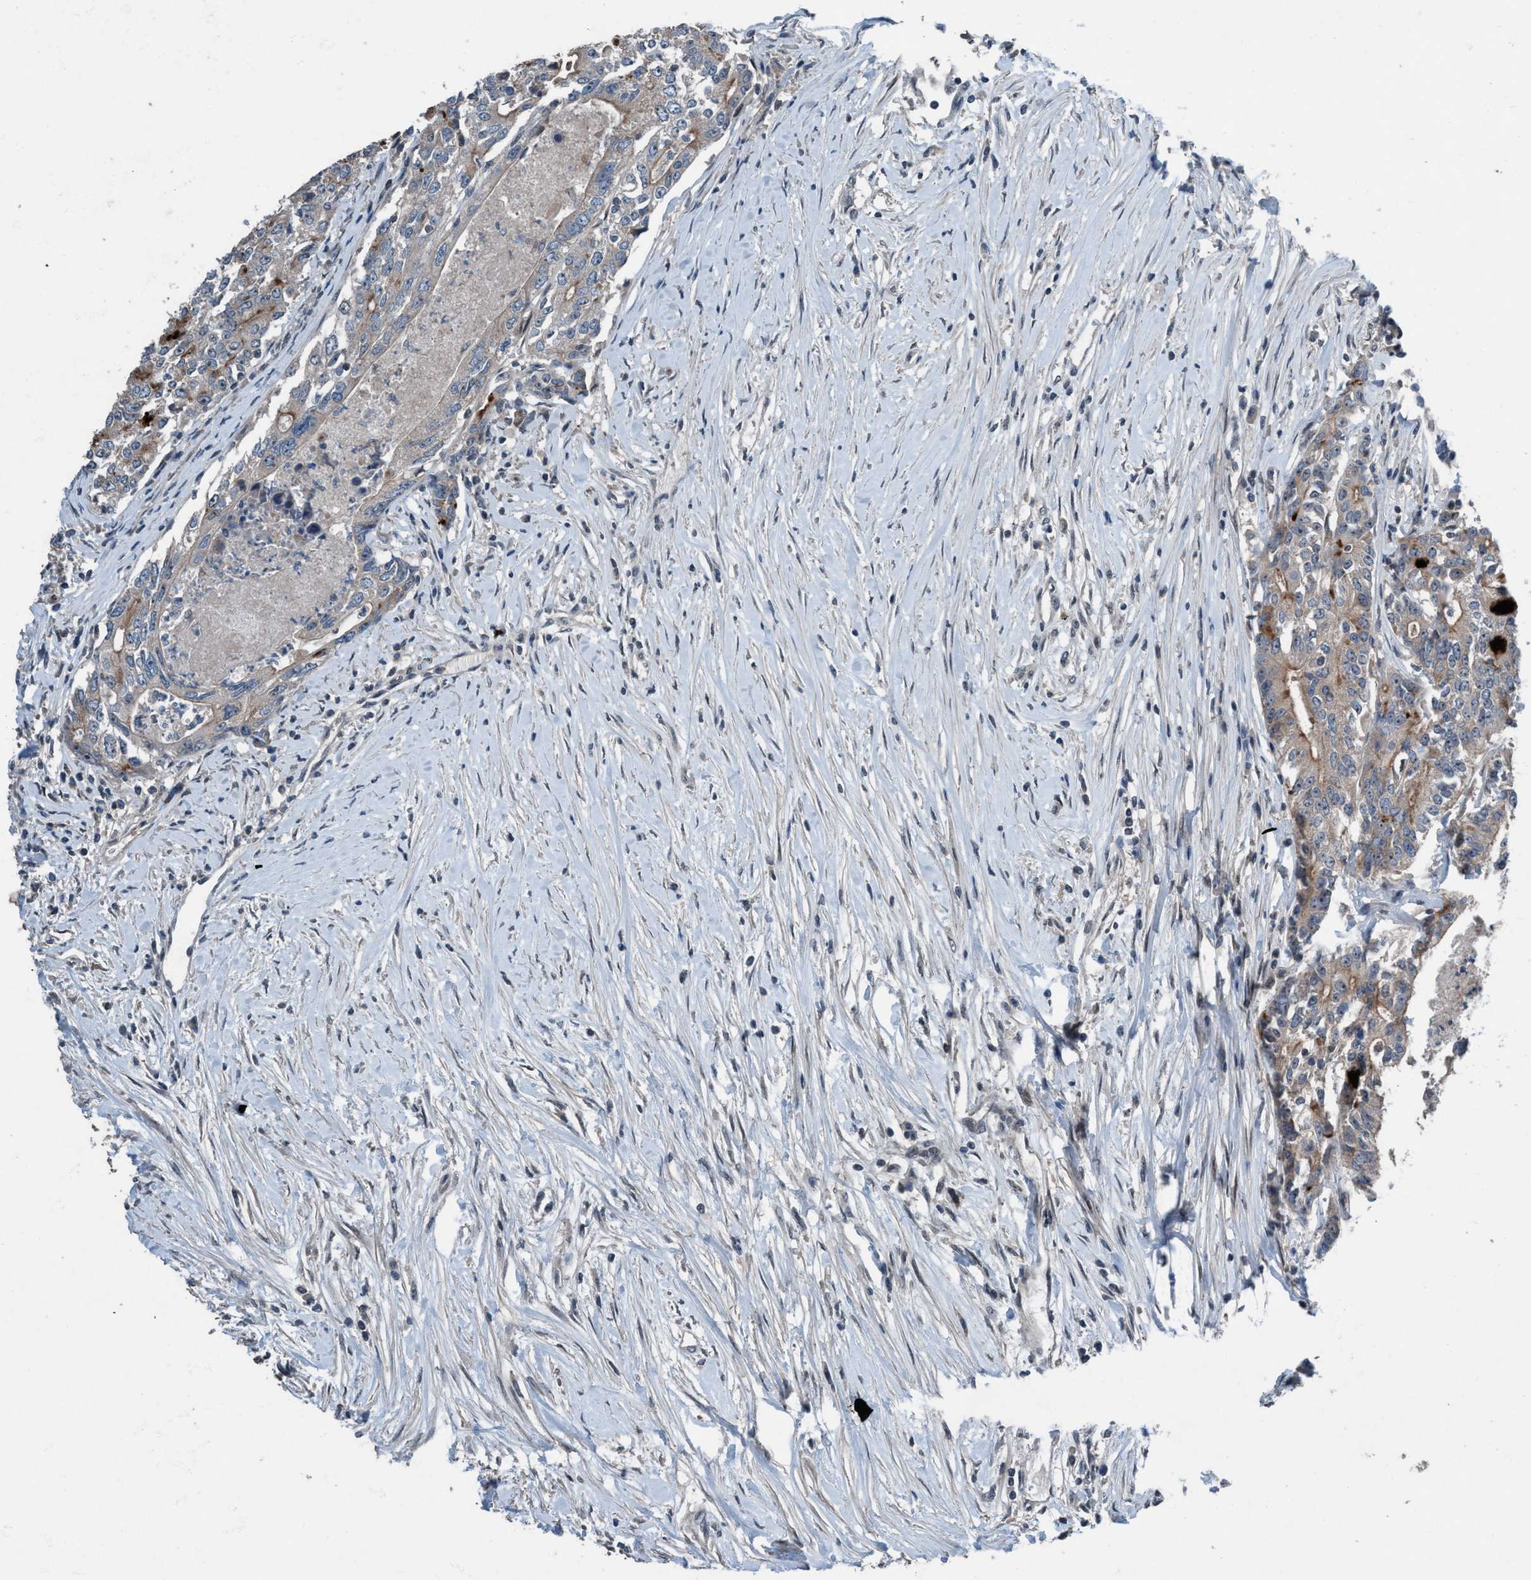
{"staining": {"intensity": "weak", "quantity": "<25%", "location": "cytoplasmic/membranous"}, "tissue": "colorectal cancer", "cell_type": "Tumor cells", "image_type": "cancer", "snomed": [{"axis": "morphology", "description": "Adenocarcinoma, NOS"}, {"axis": "topography", "description": "Colon"}], "caption": "The micrograph demonstrates no staining of tumor cells in colorectal cancer.", "gene": "NISCH", "patient": {"sex": "female", "age": 77}}